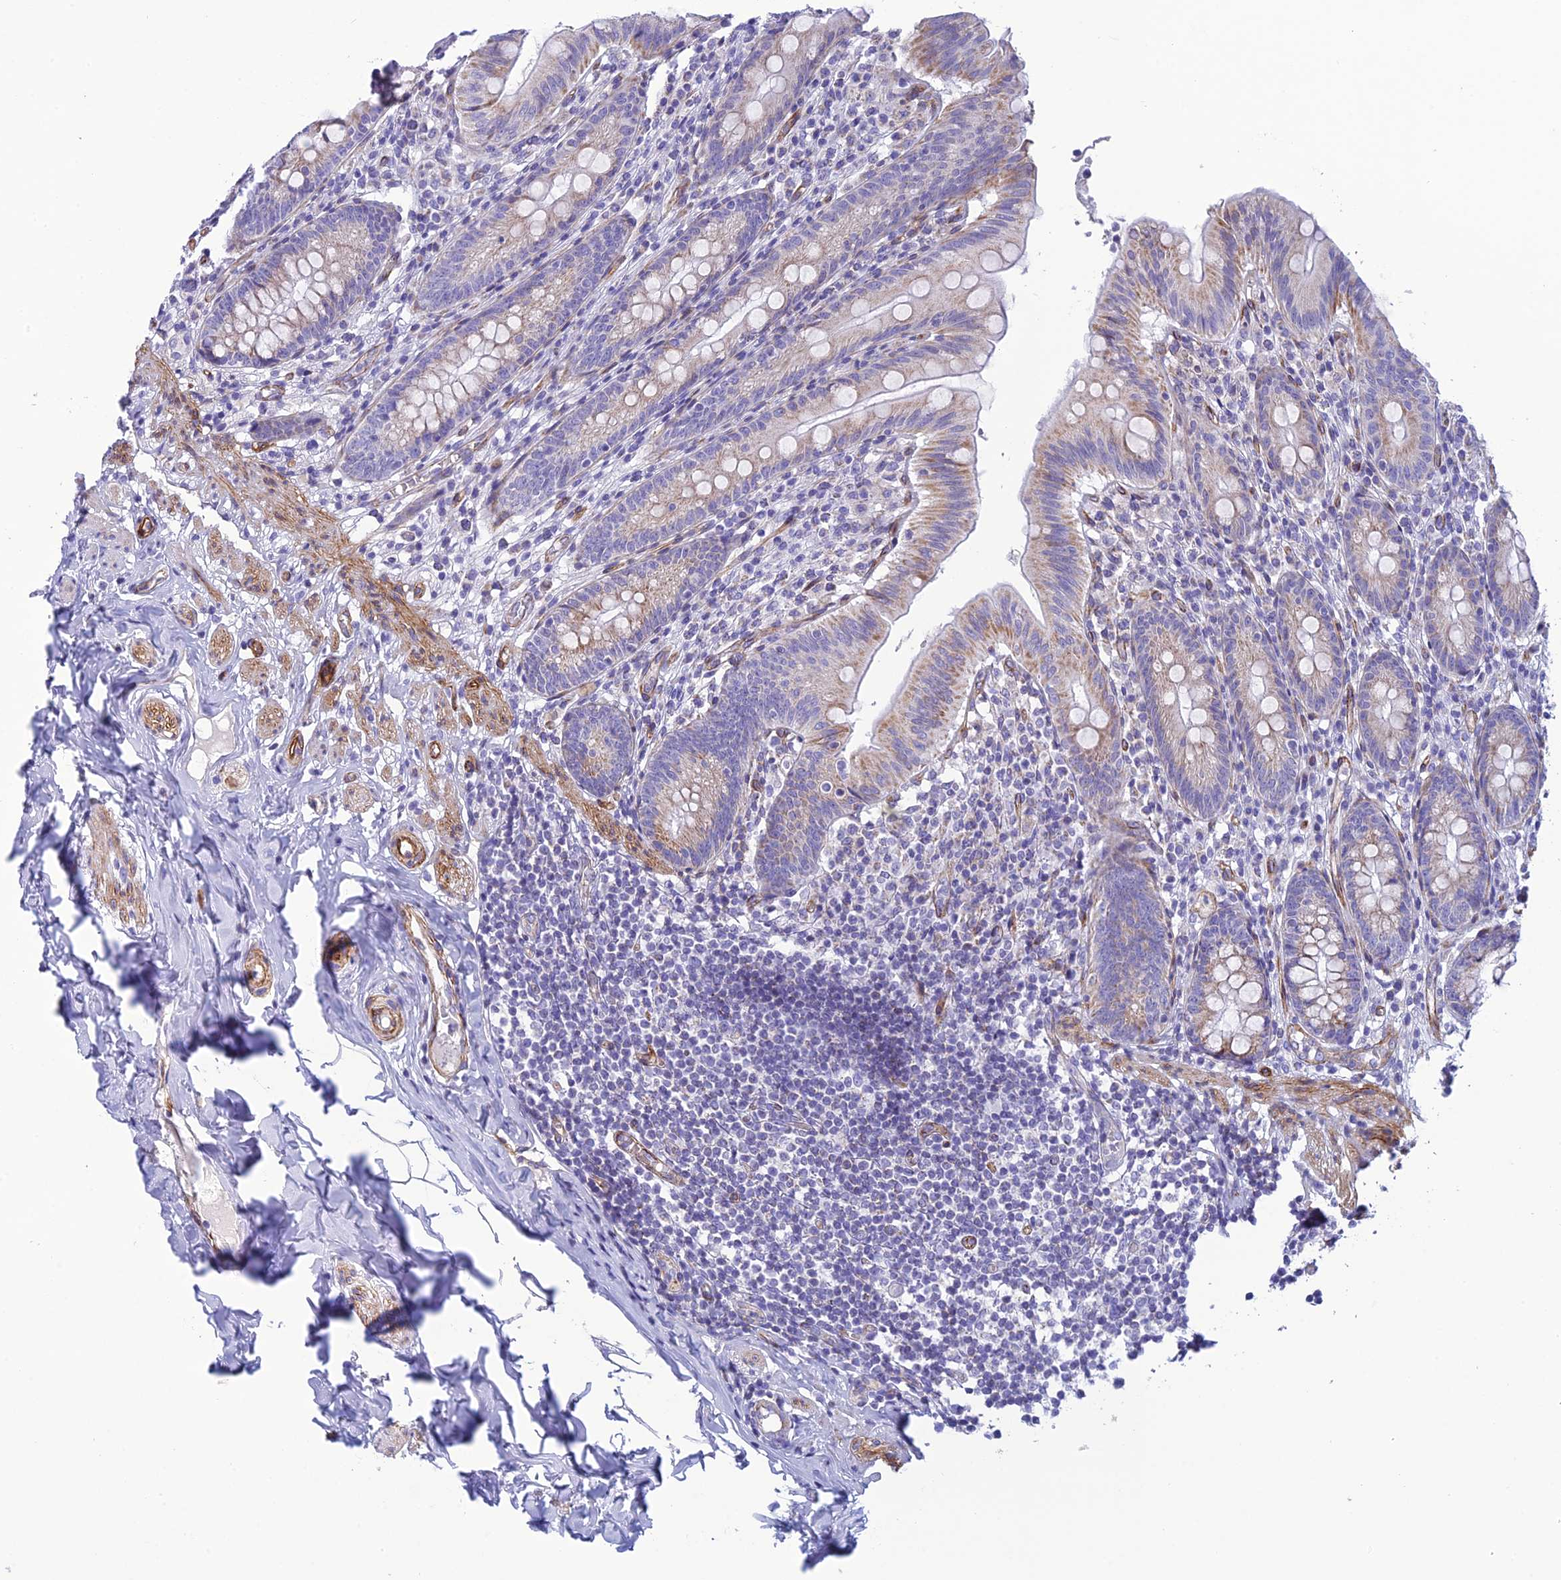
{"staining": {"intensity": "moderate", "quantity": "25%-75%", "location": "cytoplasmic/membranous"}, "tissue": "appendix", "cell_type": "Glandular cells", "image_type": "normal", "snomed": [{"axis": "morphology", "description": "Normal tissue, NOS"}, {"axis": "topography", "description": "Appendix"}], "caption": "Immunohistochemical staining of benign human appendix demonstrates medium levels of moderate cytoplasmic/membranous expression in about 25%-75% of glandular cells.", "gene": "POMGNT1", "patient": {"sex": "male", "age": 55}}